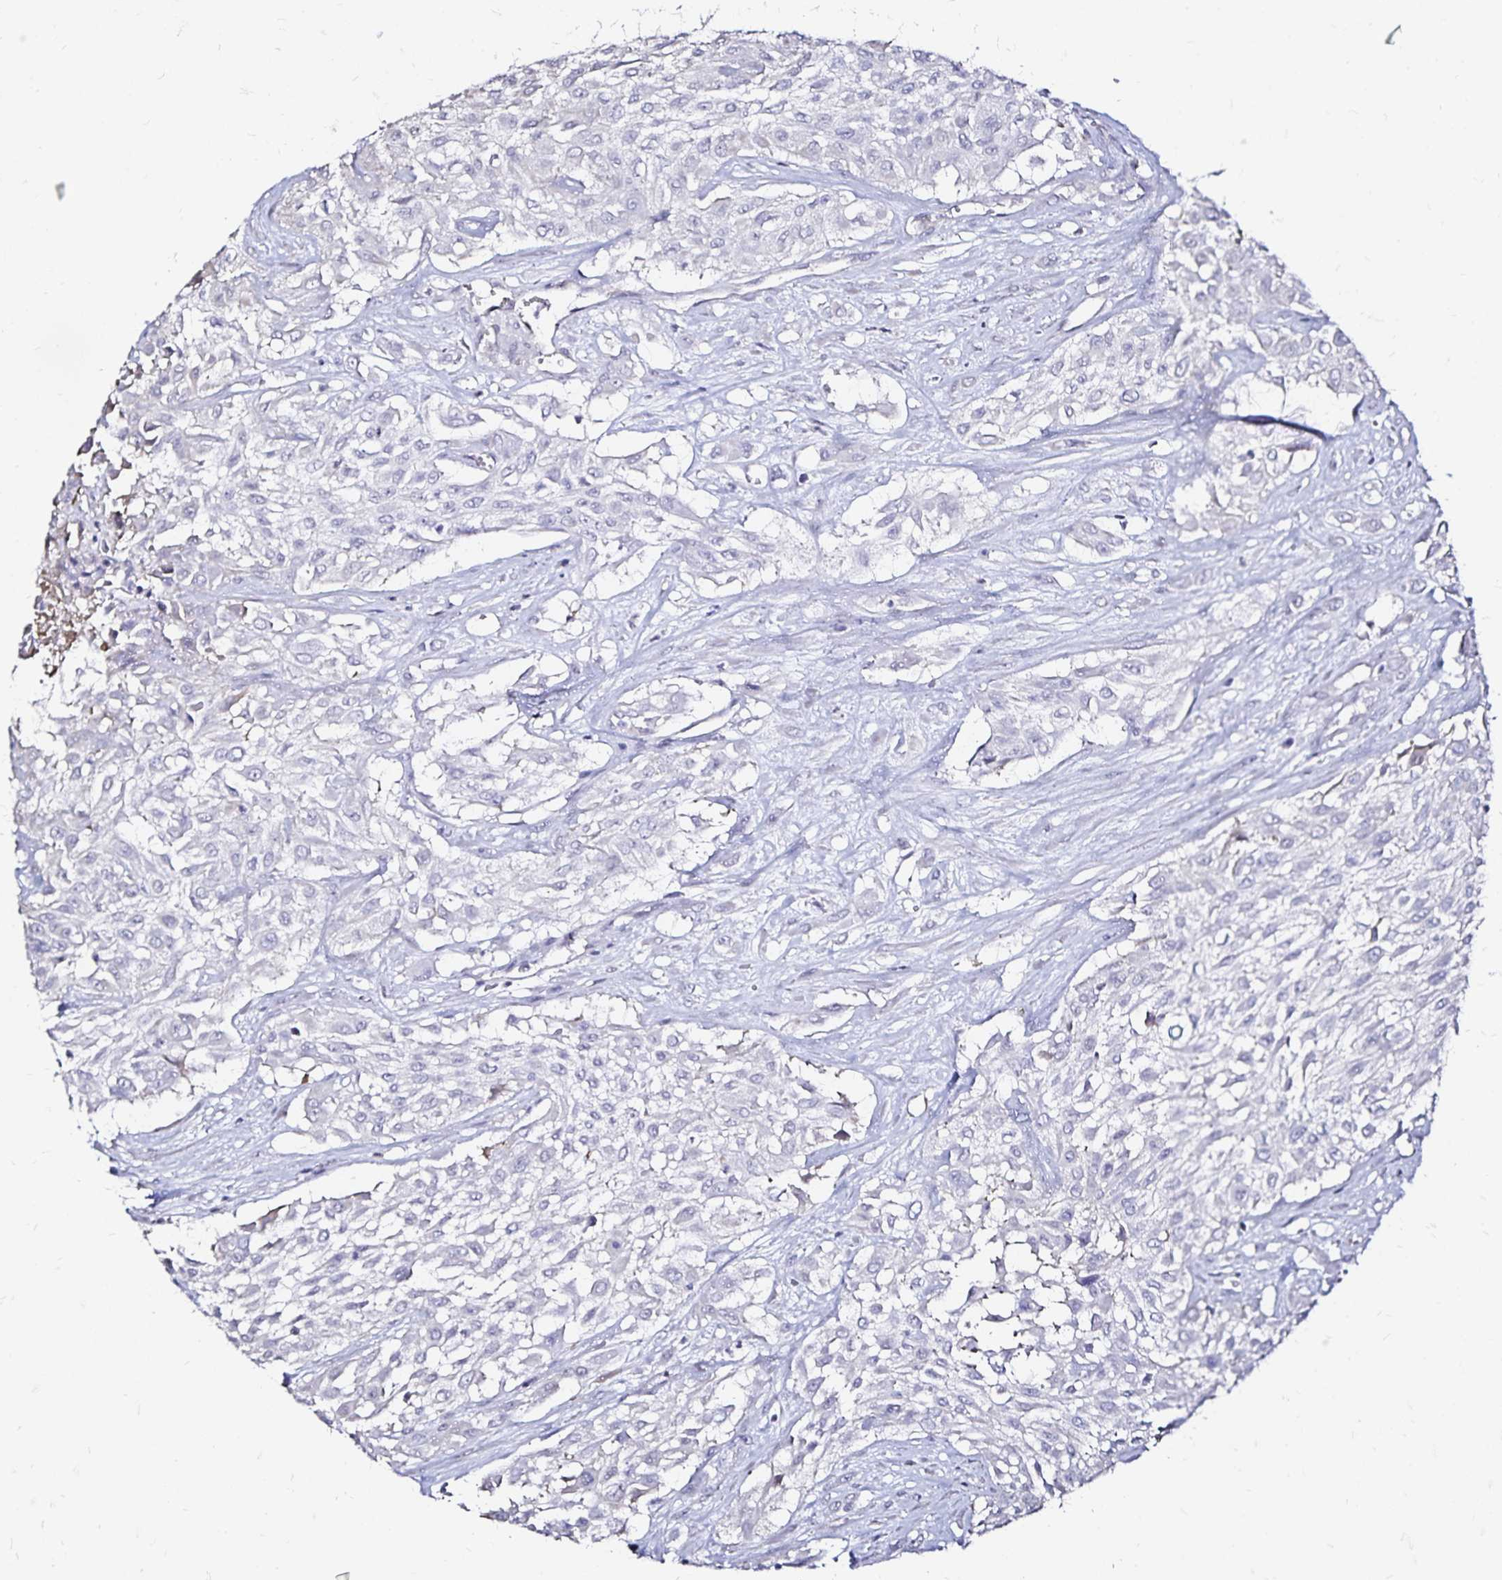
{"staining": {"intensity": "negative", "quantity": "none", "location": "none"}, "tissue": "urothelial cancer", "cell_type": "Tumor cells", "image_type": "cancer", "snomed": [{"axis": "morphology", "description": "Urothelial carcinoma, High grade"}, {"axis": "topography", "description": "Urinary bladder"}], "caption": "Image shows no significant protein expression in tumor cells of urothelial cancer.", "gene": "SLC5A1", "patient": {"sex": "male", "age": 57}}